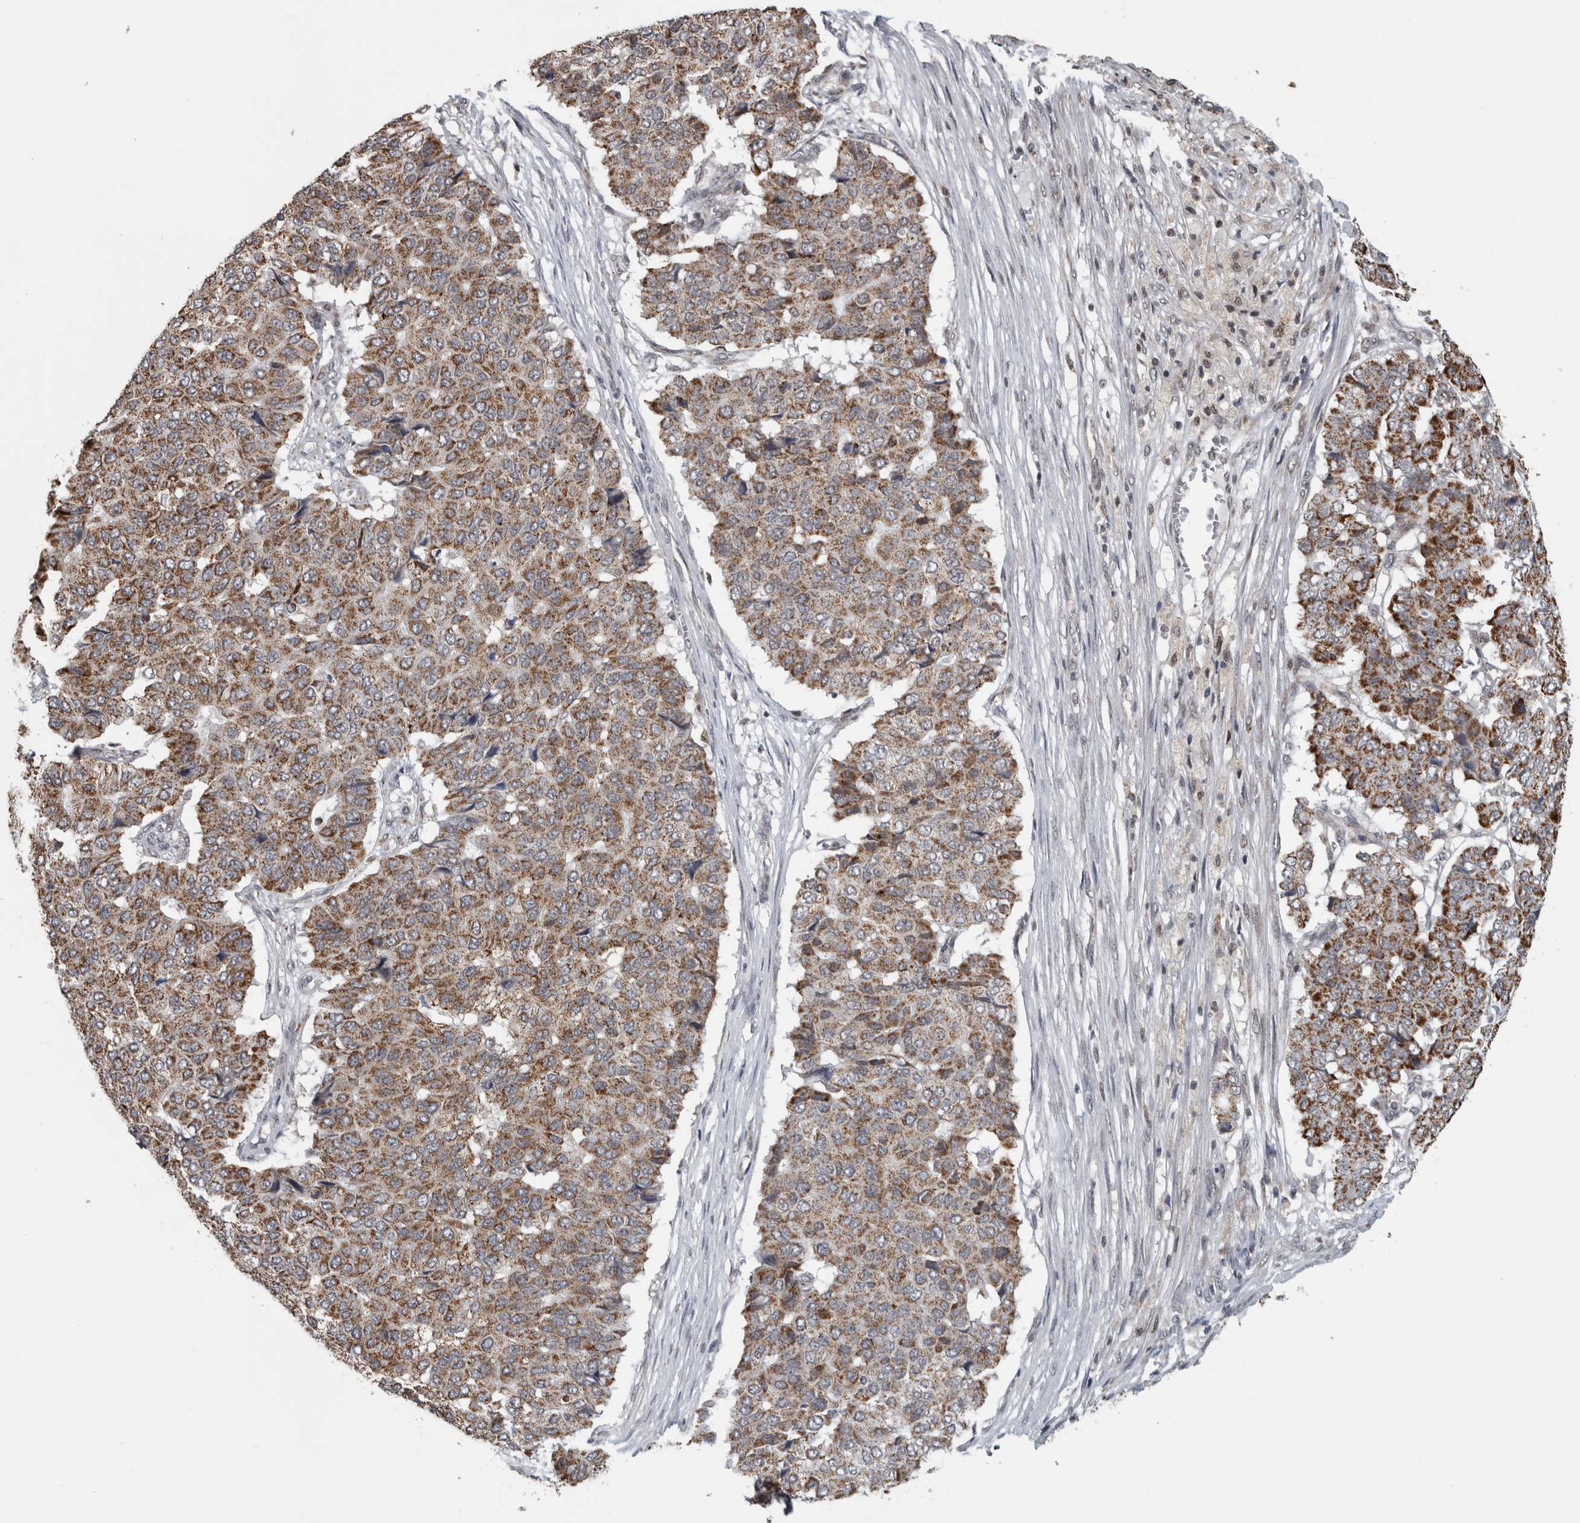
{"staining": {"intensity": "moderate", "quantity": ">75%", "location": "cytoplasmic/membranous"}, "tissue": "pancreatic cancer", "cell_type": "Tumor cells", "image_type": "cancer", "snomed": [{"axis": "morphology", "description": "Adenocarcinoma, NOS"}, {"axis": "topography", "description": "Pancreas"}], "caption": "High-power microscopy captured an immunohistochemistry photomicrograph of pancreatic adenocarcinoma, revealing moderate cytoplasmic/membranous positivity in approximately >75% of tumor cells. (DAB (3,3'-diaminobenzidine) IHC, brown staining for protein, blue staining for nuclei).", "gene": "OR2K2", "patient": {"sex": "male", "age": 50}}